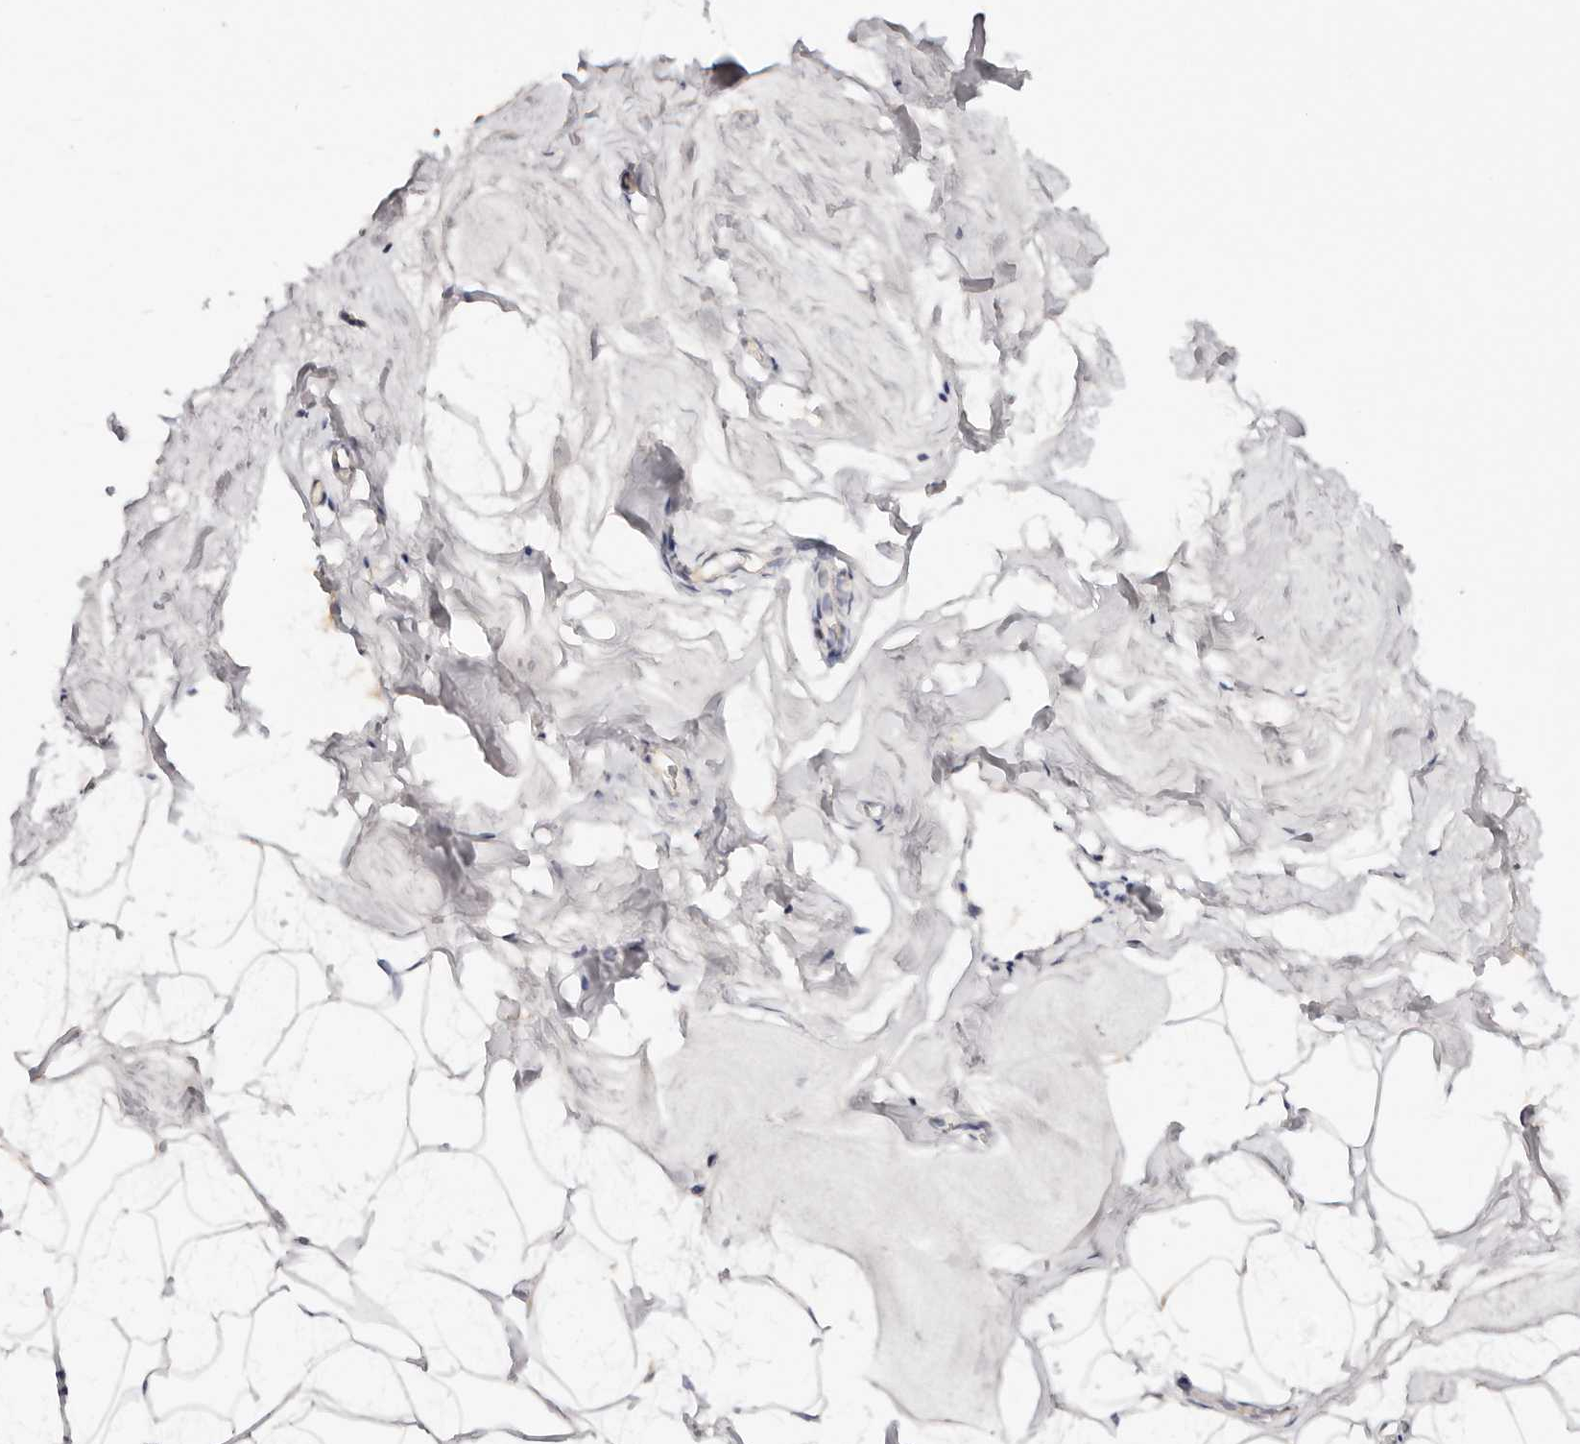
{"staining": {"intensity": "negative", "quantity": "none", "location": "none"}, "tissue": "breast", "cell_type": "Adipocytes", "image_type": "normal", "snomed": [{"axis": "morphology", "description": "Normal tissue, NOS"}, {"axis": "morphology", "description": "Lobular carcinoma"}, {"axis": "topography", "description": "Breast"}], "caption": "A high-resolution micrograph shows immunohistochemistry (IHC) staining of benign breast, which exhibits no significant staining in adipocytes.", "gene": "DNASE1", "patient": {"sex": "female", "age": 62}}